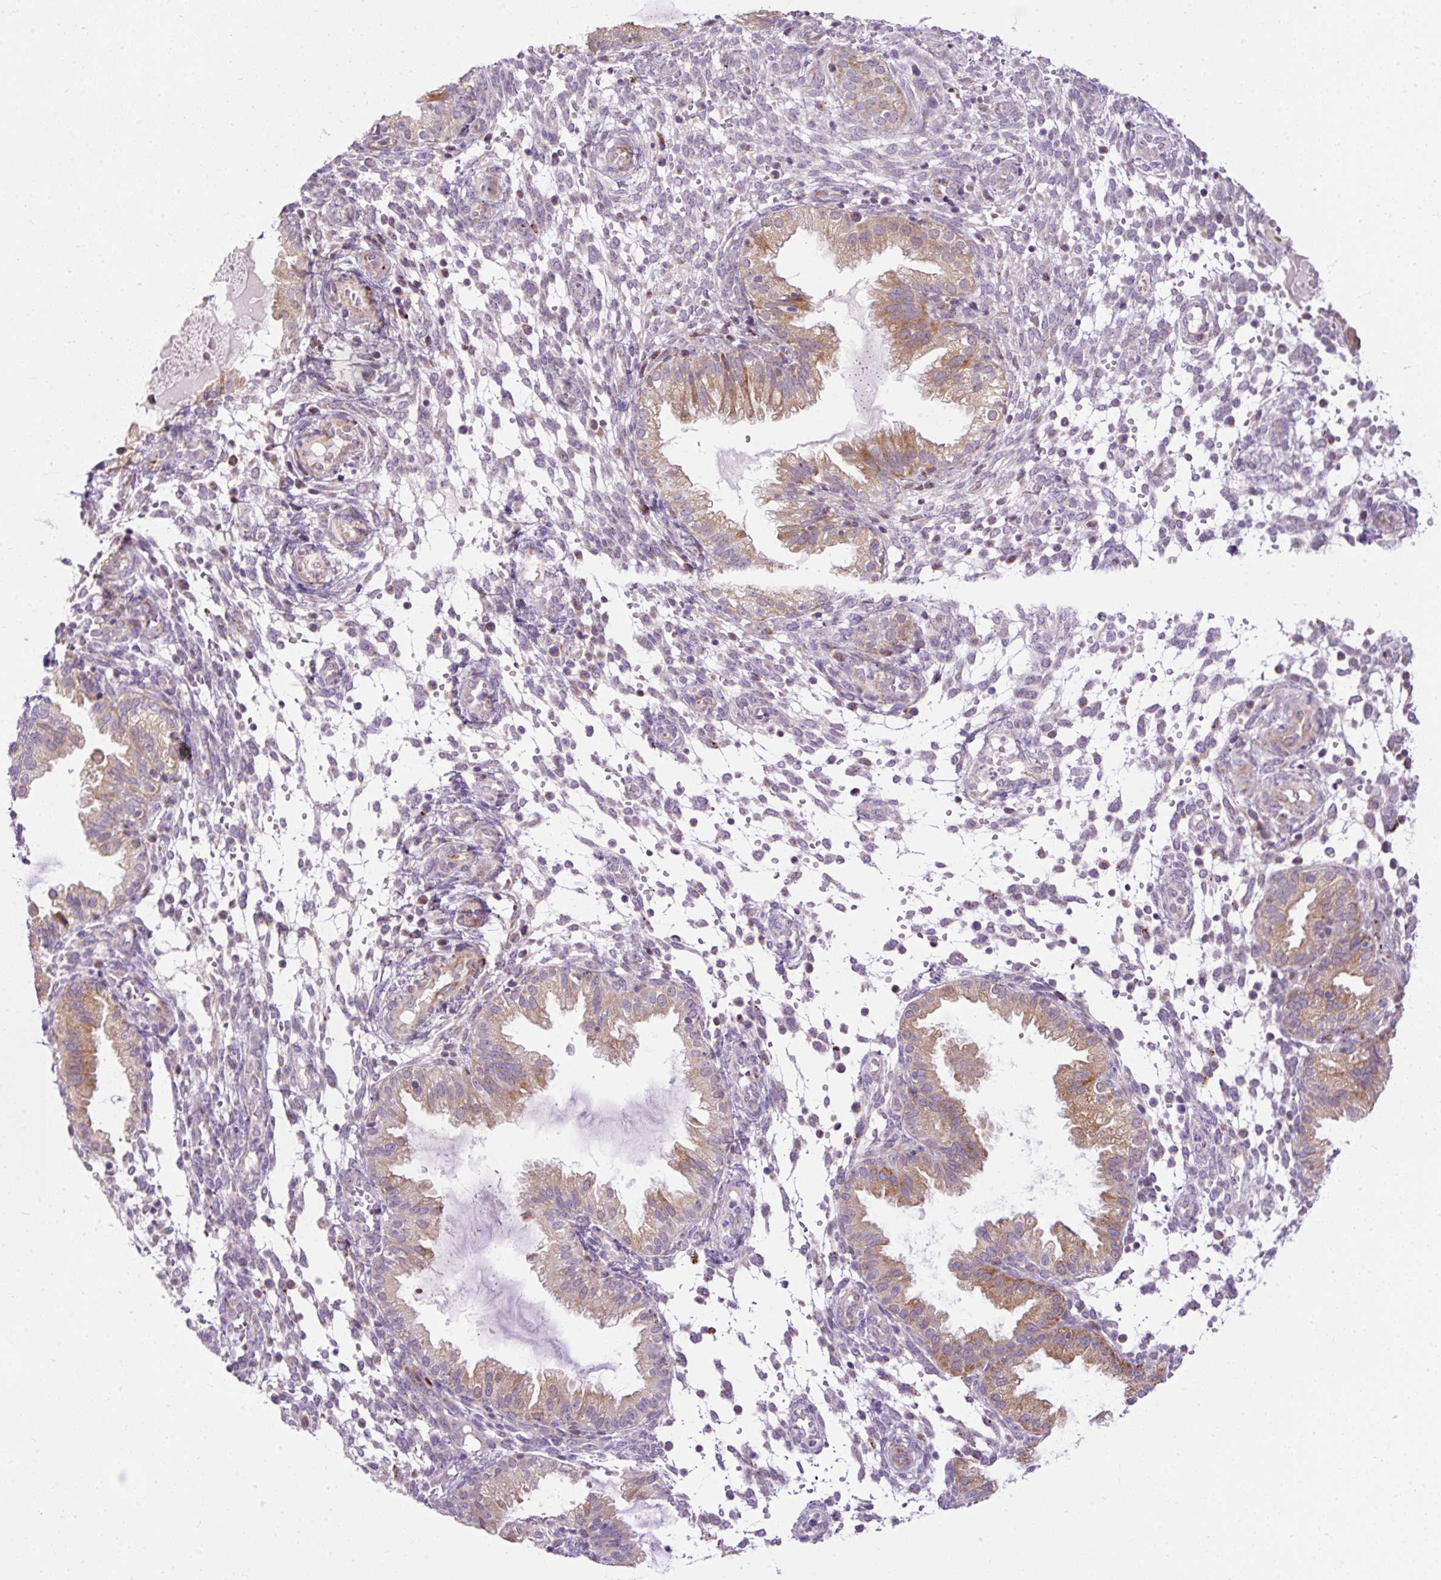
{"staining": {"intensity": "negative", "quantity": "none", "location": "none"}, "tissue": "endometrium", "cell_type": "Cells in endometrial stroma", "image_type": "normal", "snomed": [{"axis": "morphology", "description": "Normal tissue, NOS"}, {"axis": "topography", "description": "Endometrium"}], "caption": "IHC image of unremarkable human endometrium stained for a protein (brown), which demonstrates no expression in cells in endometrial stroma.", "gene": "FMC1", "patient": {"sex": "female", "age": 33}}